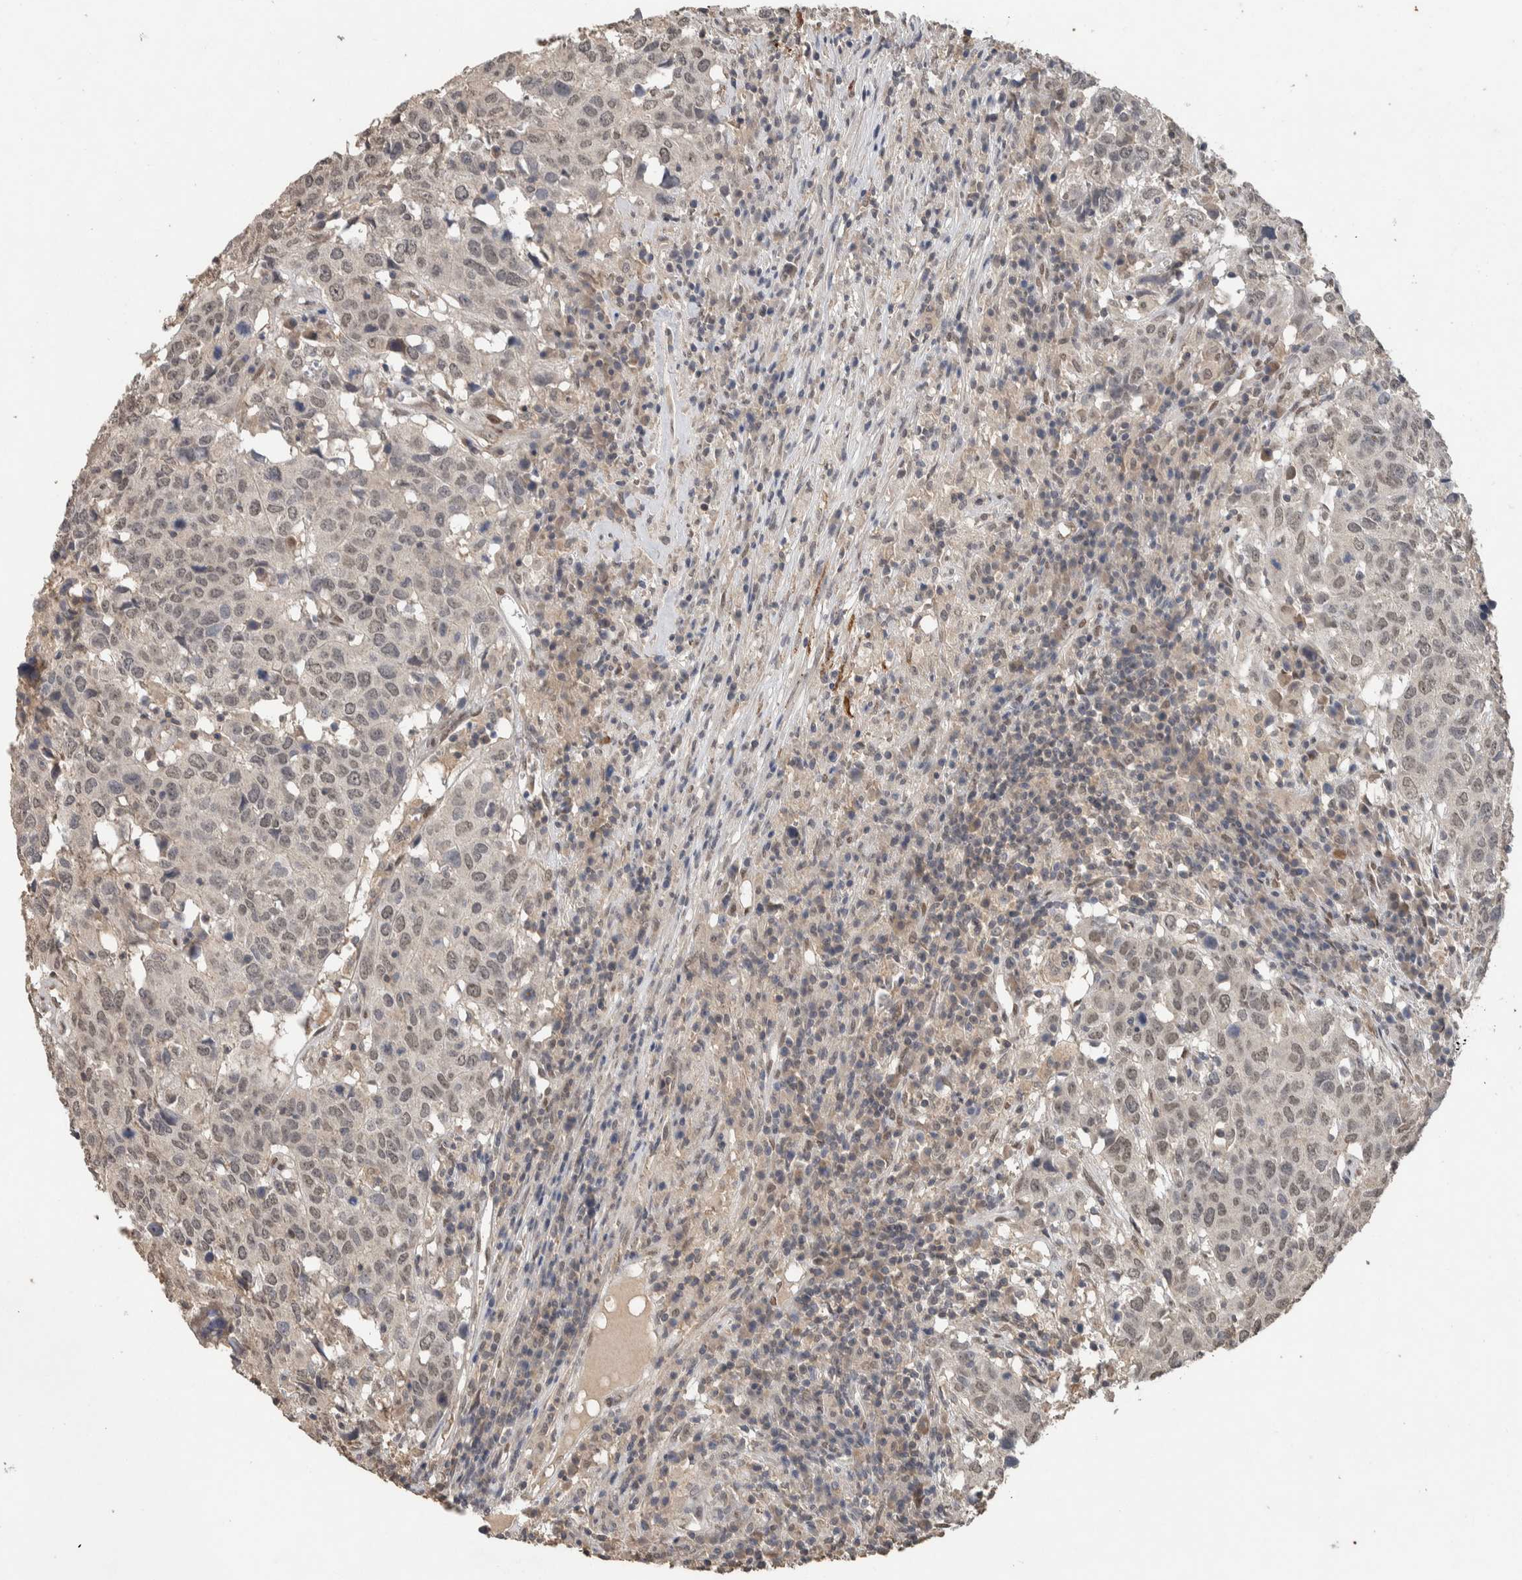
{"staining": {"intensity": "weak", "quantity": ">75%", "location": "nuclear"}, "tissue": "head and neck cancer", "cell_type": "Tumor cells", "image_type": "cancer", "snomed": [{"axis": "morphology", "description": "Squamous cell carcinoma, NOS"}, {"axis": "topography", "description": "Head-Neck"}], "caption": "High-power microscopy captured an immunohistochemistry image of head and neck cancer (squamous cell carcinoma), revealing weak nuclear positivity in about >75% of tumor cells.", "gene": "CYSRT1", "patient": {"sex": "male", "age": 66}}